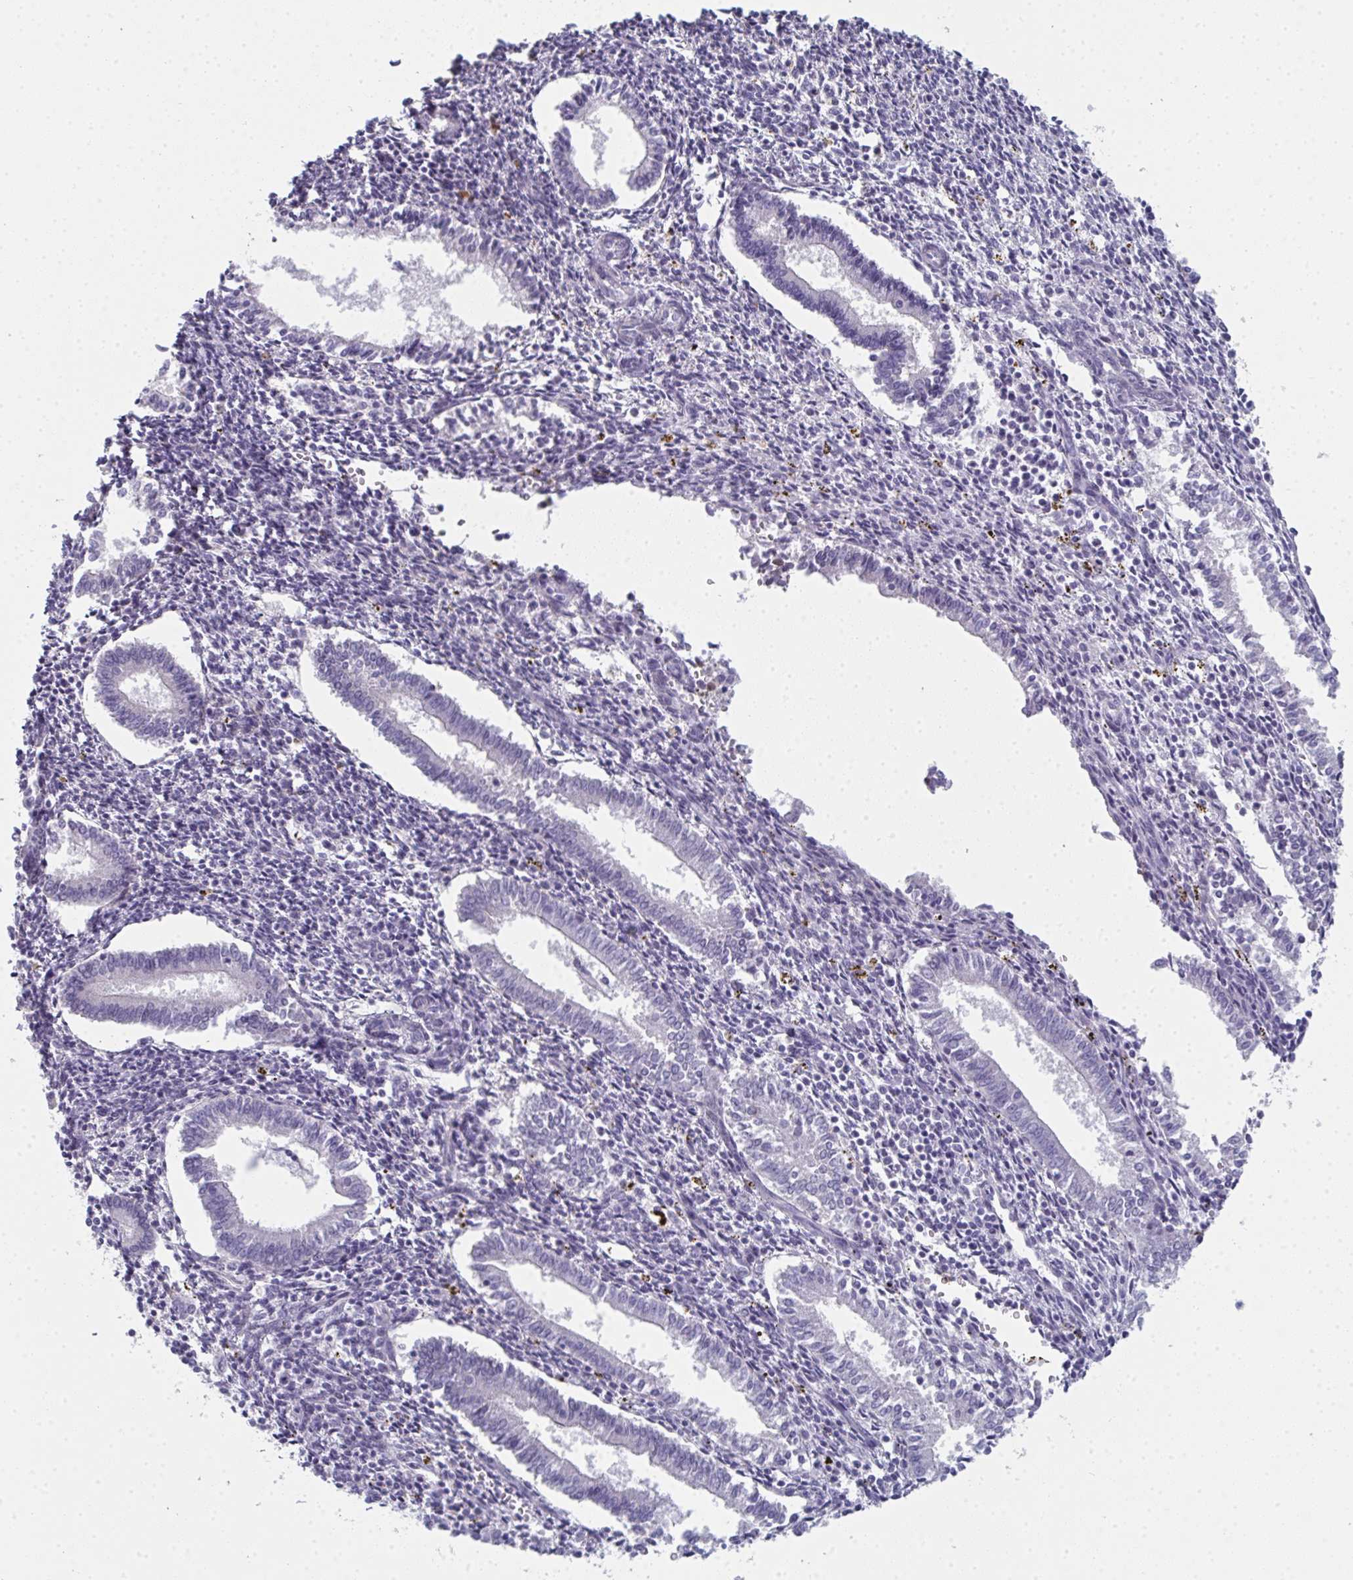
{"staining": {"intensity": "negative", "quantity": "none", "location": "none"}, "tissue": "endometrium", "cell_type": "Cells in endometrial stroma", "image_type": "normal", "snomed": [{"axis": "morphology", "description": "Normal tissue, NOS"}, {"axis": "topography", "description": "Endometrium"}], "caption": "The histopathology image demonstrates no staining of cells in endometrial stroma in benign endometrium. The staining was performed using DAB (3,3'-diaminobenzidine) to visualize the protein expression in brown, while the nuclei were stained in blue with hematoxylin (Magnification: 20x).", "gene": "A1CF", "patient": {"sex": "female", "age": 41}}